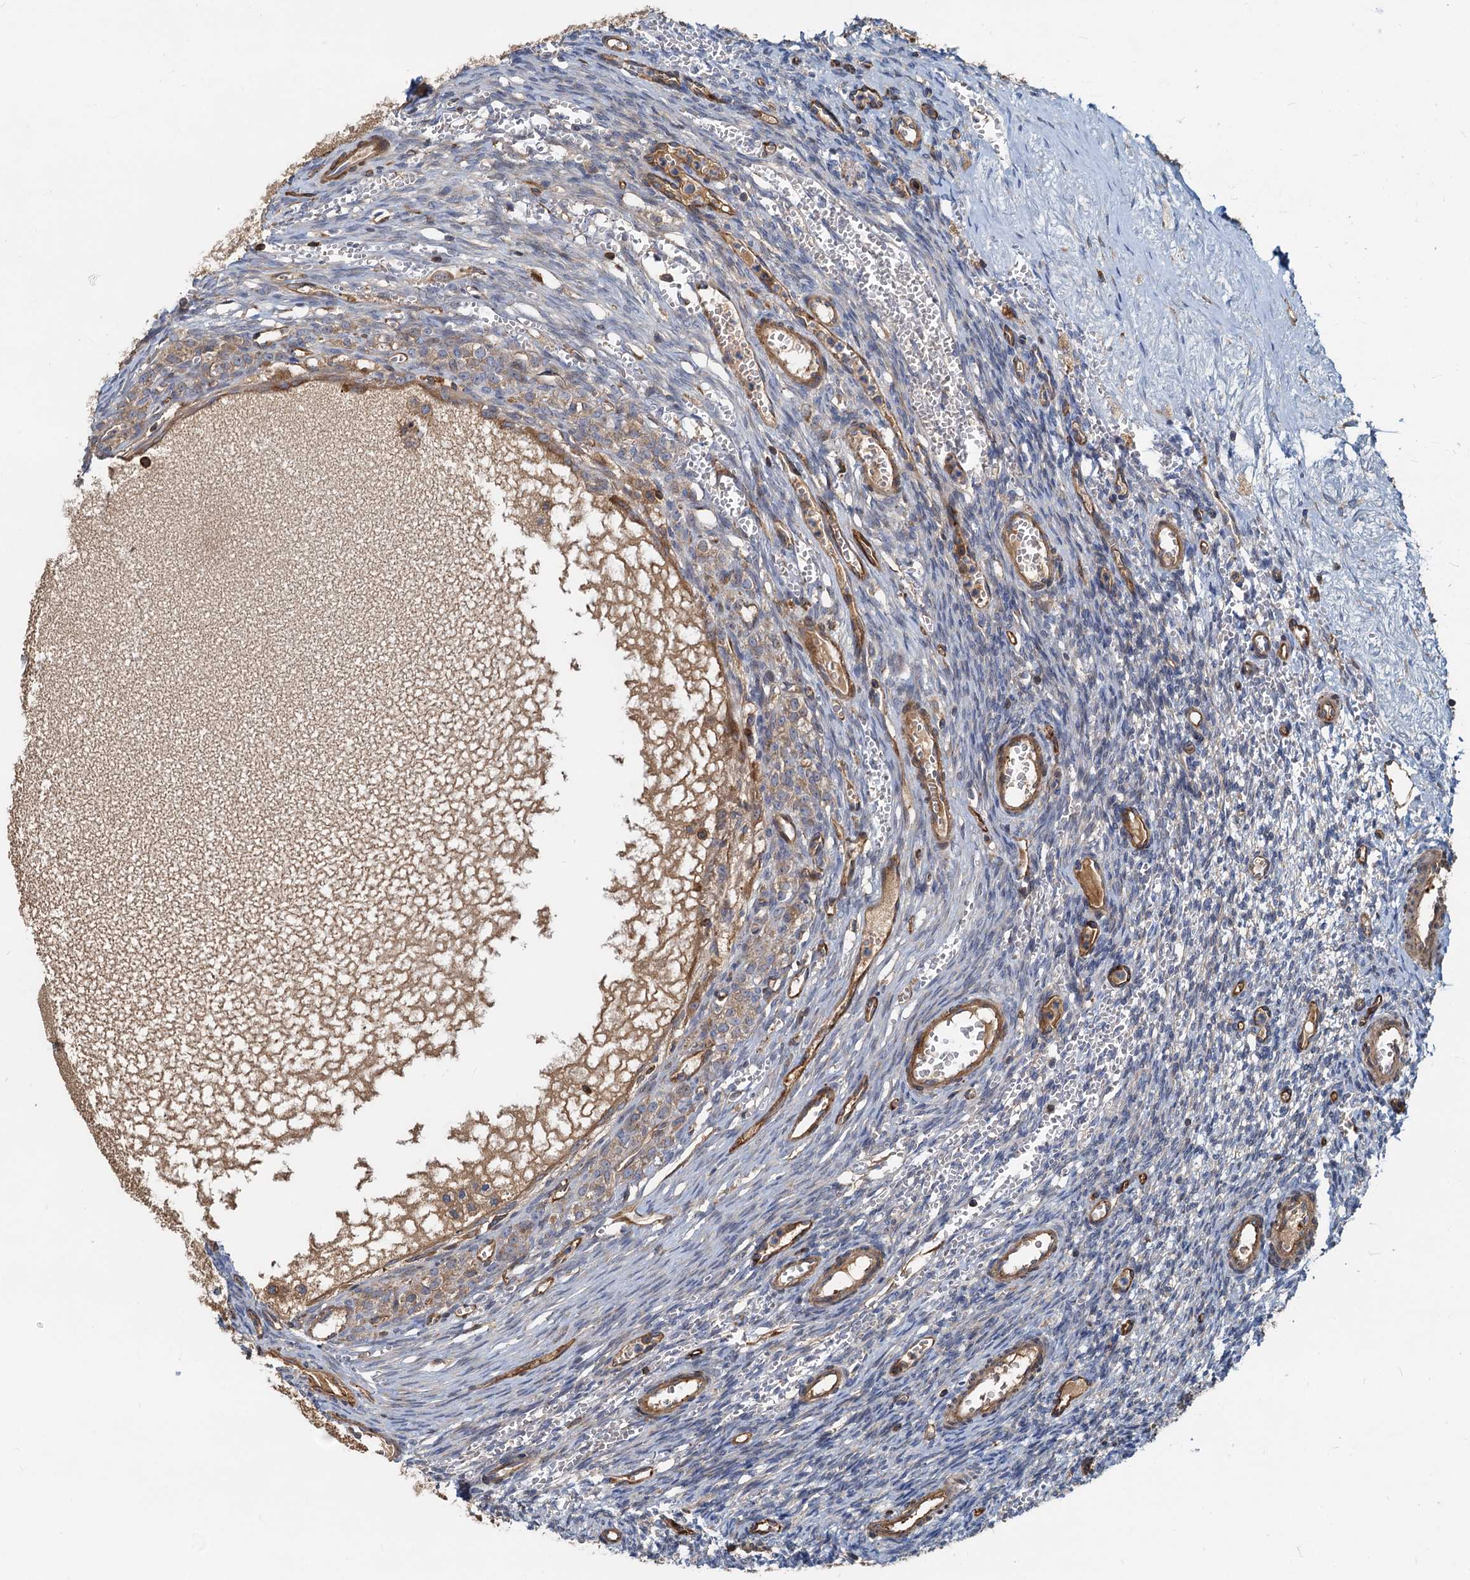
{"staining": {"intensity": "negative", "quantity": "none", "location": "none"}, "tissue": "ovary", "cell_type": "Ovarian stroma cells", "image_type": "normal", "snomed": [{"axis": "morphology", "description": "Normal tissue, NOS"}, {"axis": "topography", "description": "Ovary"}], "caption": "The immunohistochemistry micrograph has no significant staining in ovarian stroma cells of ovary. (Brightfield microscopy of DAB (3,3'-diaminobenzidine) immunohistochemistry (IHC) at high magnification).", "gene": "LNX2", "patient": {"sex": "female", "age": 39}}